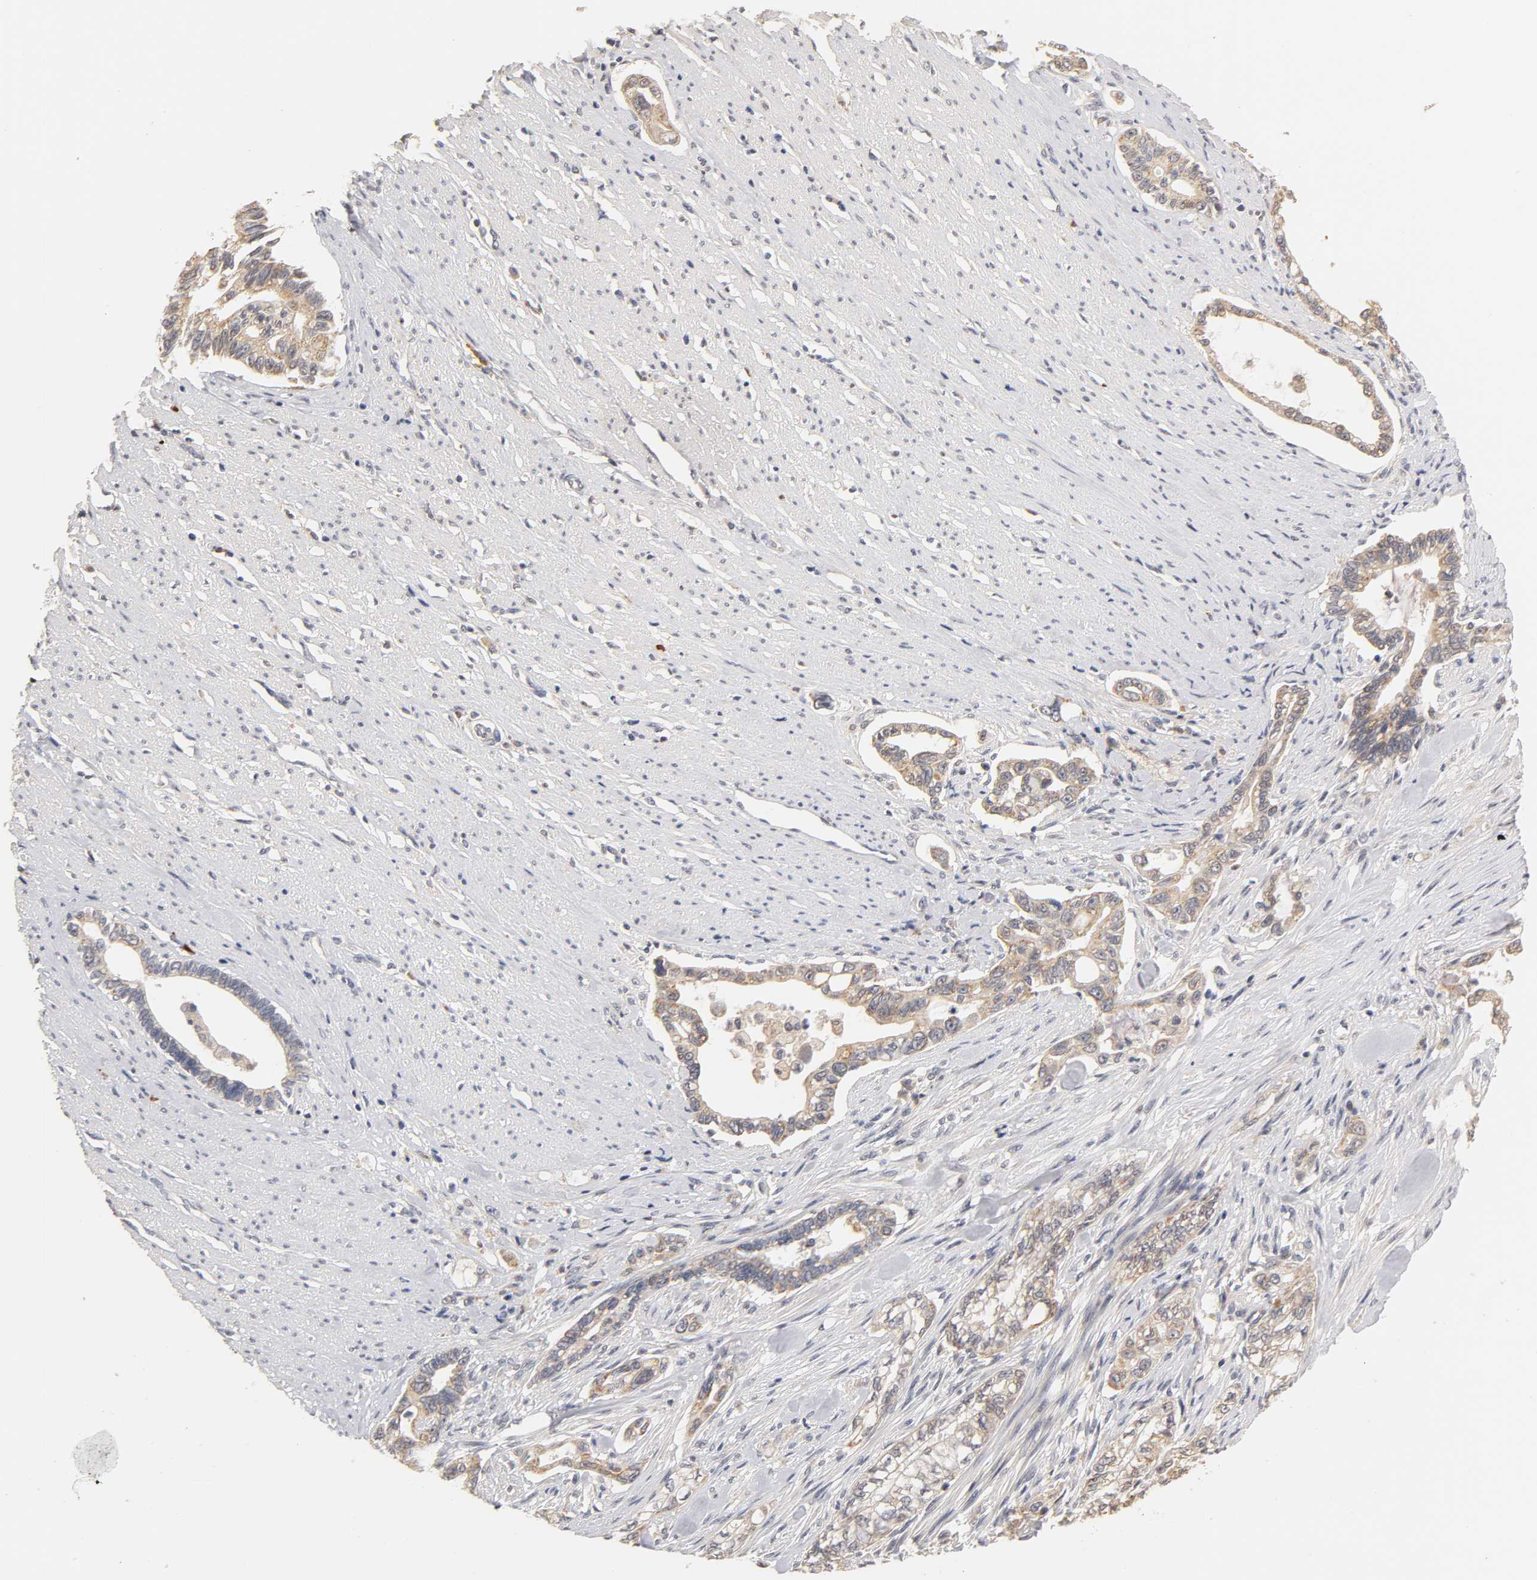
{"staining": {"intensity": "moderate", "quantity": ">75%", "location": "cytoplasmic/membranous"}, "tissue": "pancreatic cancer", "cell_type": "Tumor cells", "image_type": "cancer", "snomed": [{"axis": "morphology", "description": "Normal tissue, NOS"}, {"axis": "topography", "description": "Pancreas"}], "caption": "A high-resolution image shows IHC staining of pancreatic cancer, which exhibits moderate cytoplasmic/membranous staining in about >75% of tumor cells. The staining was performed using DAB to visualize the protein expression in brown, while the nuclei were stained in blue with hematoxylin (Magnification: 20x).", "gene": "GSTZ1", "patient": {"sex": "male", "age": 42}}